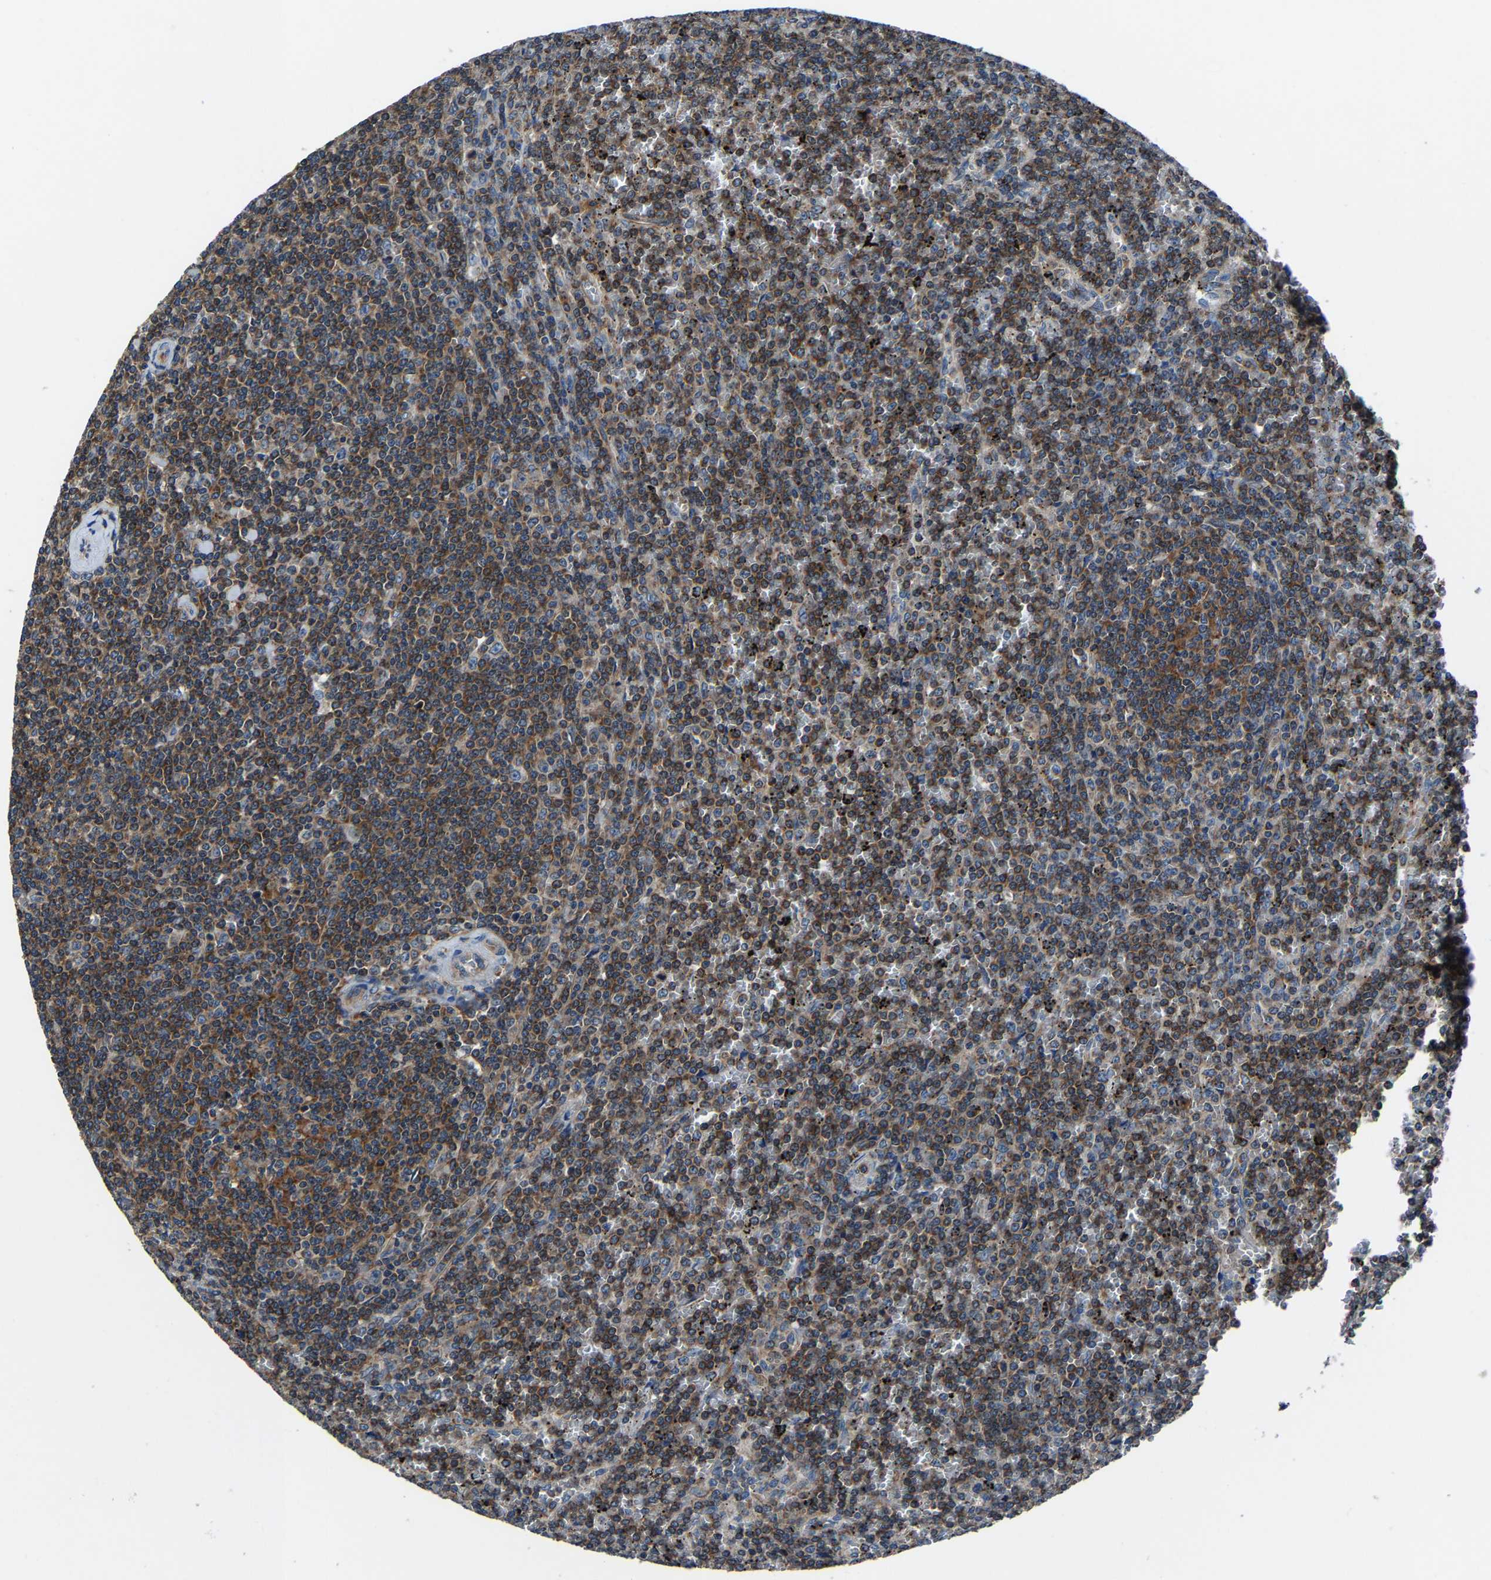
{"staining": {"intensity": "moderate", "quantity": ">75%", "location": "cytoplasmic/membranous"}, "tissue": "lymphoma", "cell_type": "Tumor cells", "image_type": "cancer", "snomed": [{"axis": "morphology", "description": "Malignant lymphoma, non-Hodgkin's type, Low grade"}, {"axis": "topography", "description": "Spleen"}], "caption": "Brown immunohistochemical staining in lymphoma shows moderate cytoplasmic/membranous expression in approximately >75% of tumor cells.", "gene": "KIAA1958", "patient": {"sex": "female", "age": 19}}